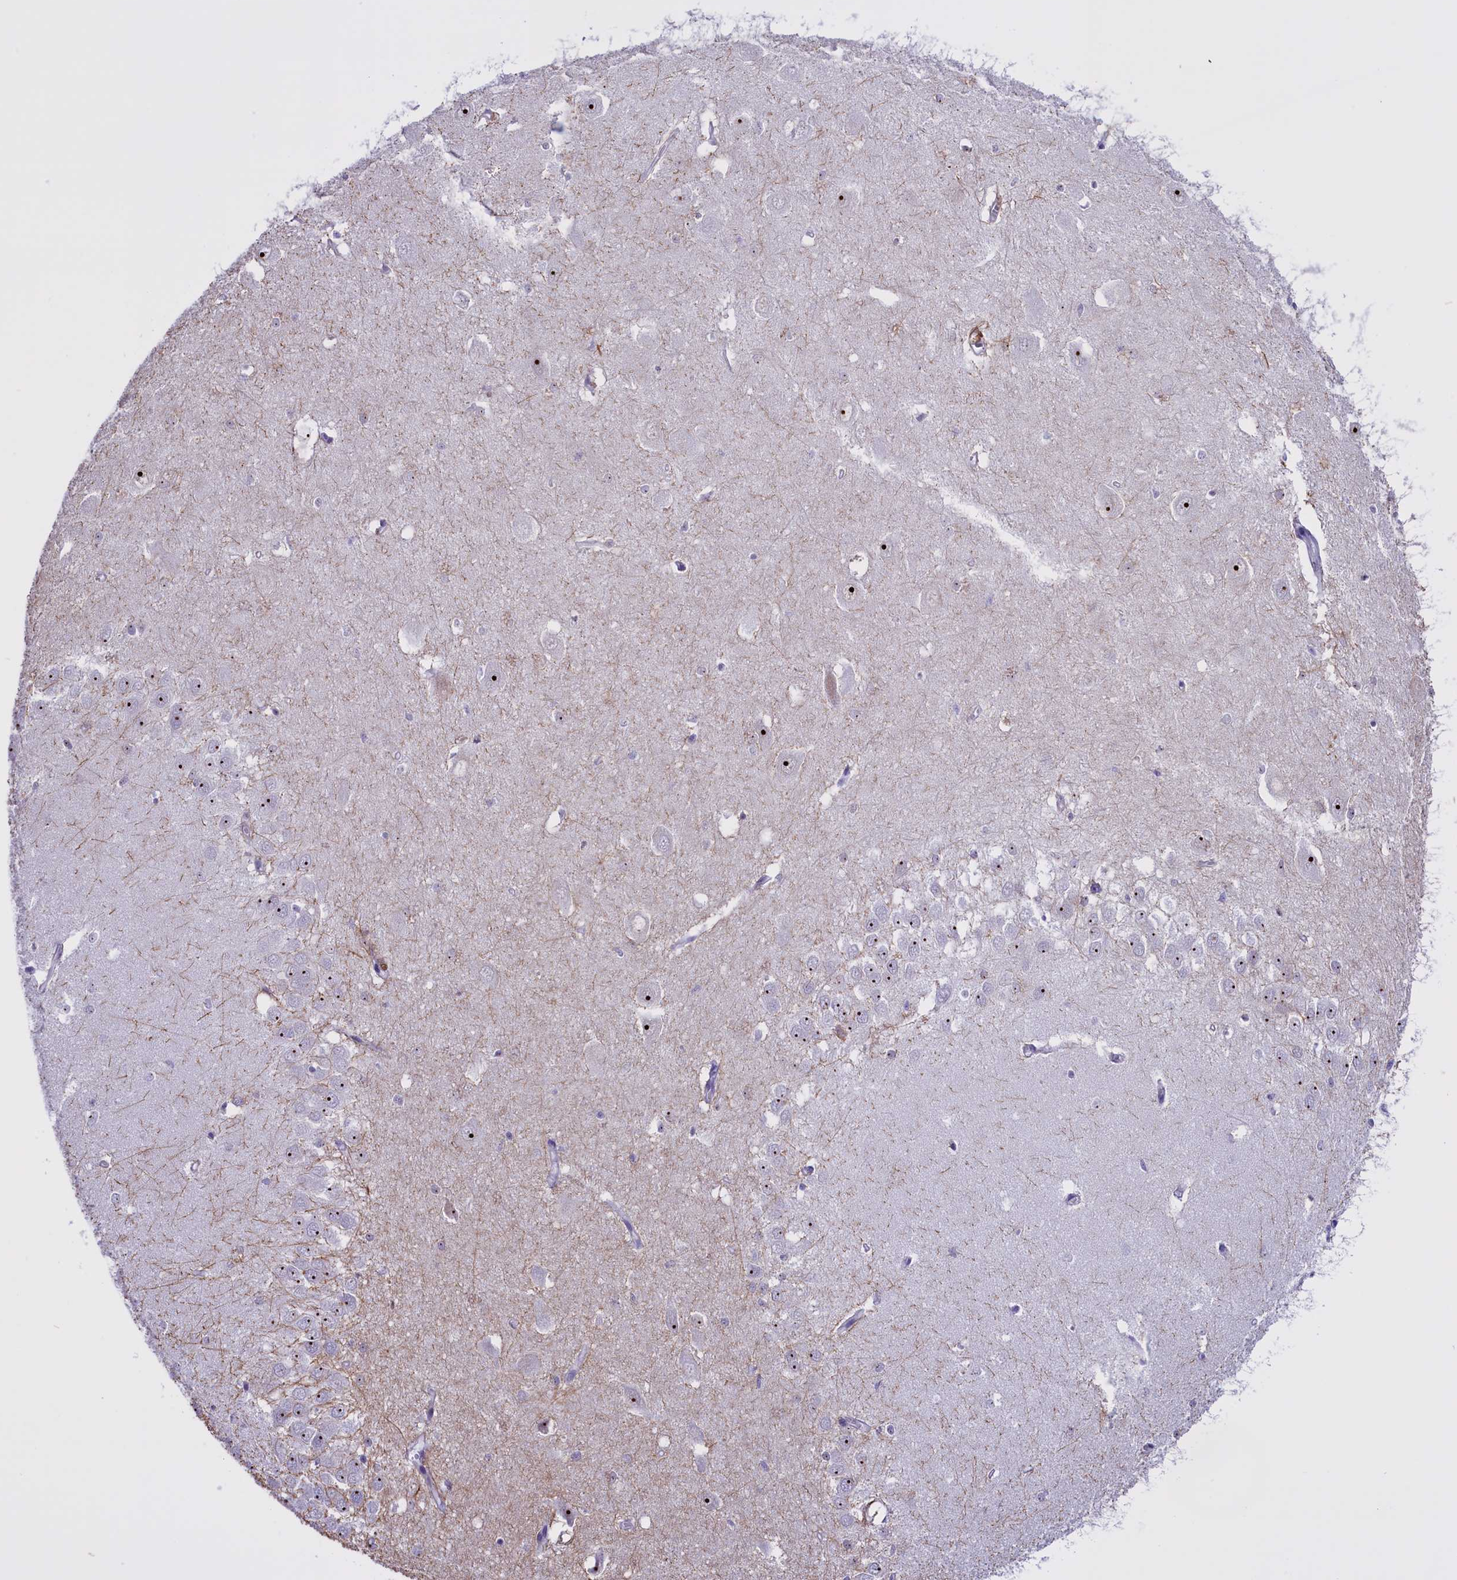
{"staining": {"intensity": "weak", "quantity": "<25%", "location": "cytoplasmic/membranous"}, "tissue": "hippocampus", "cell_type": "Glial cells", "image_type": "normal", "snomed": [{"axis": "morphology", "description": "Normal tissue, NOS"}, {"axis": "topography", "description": "Hippocampus"}], "caption": "IHC of normal hippocampus shows no staining in glial cells.", "gene": "TBL3", "patient": {"sex": "female", "age": 64}}